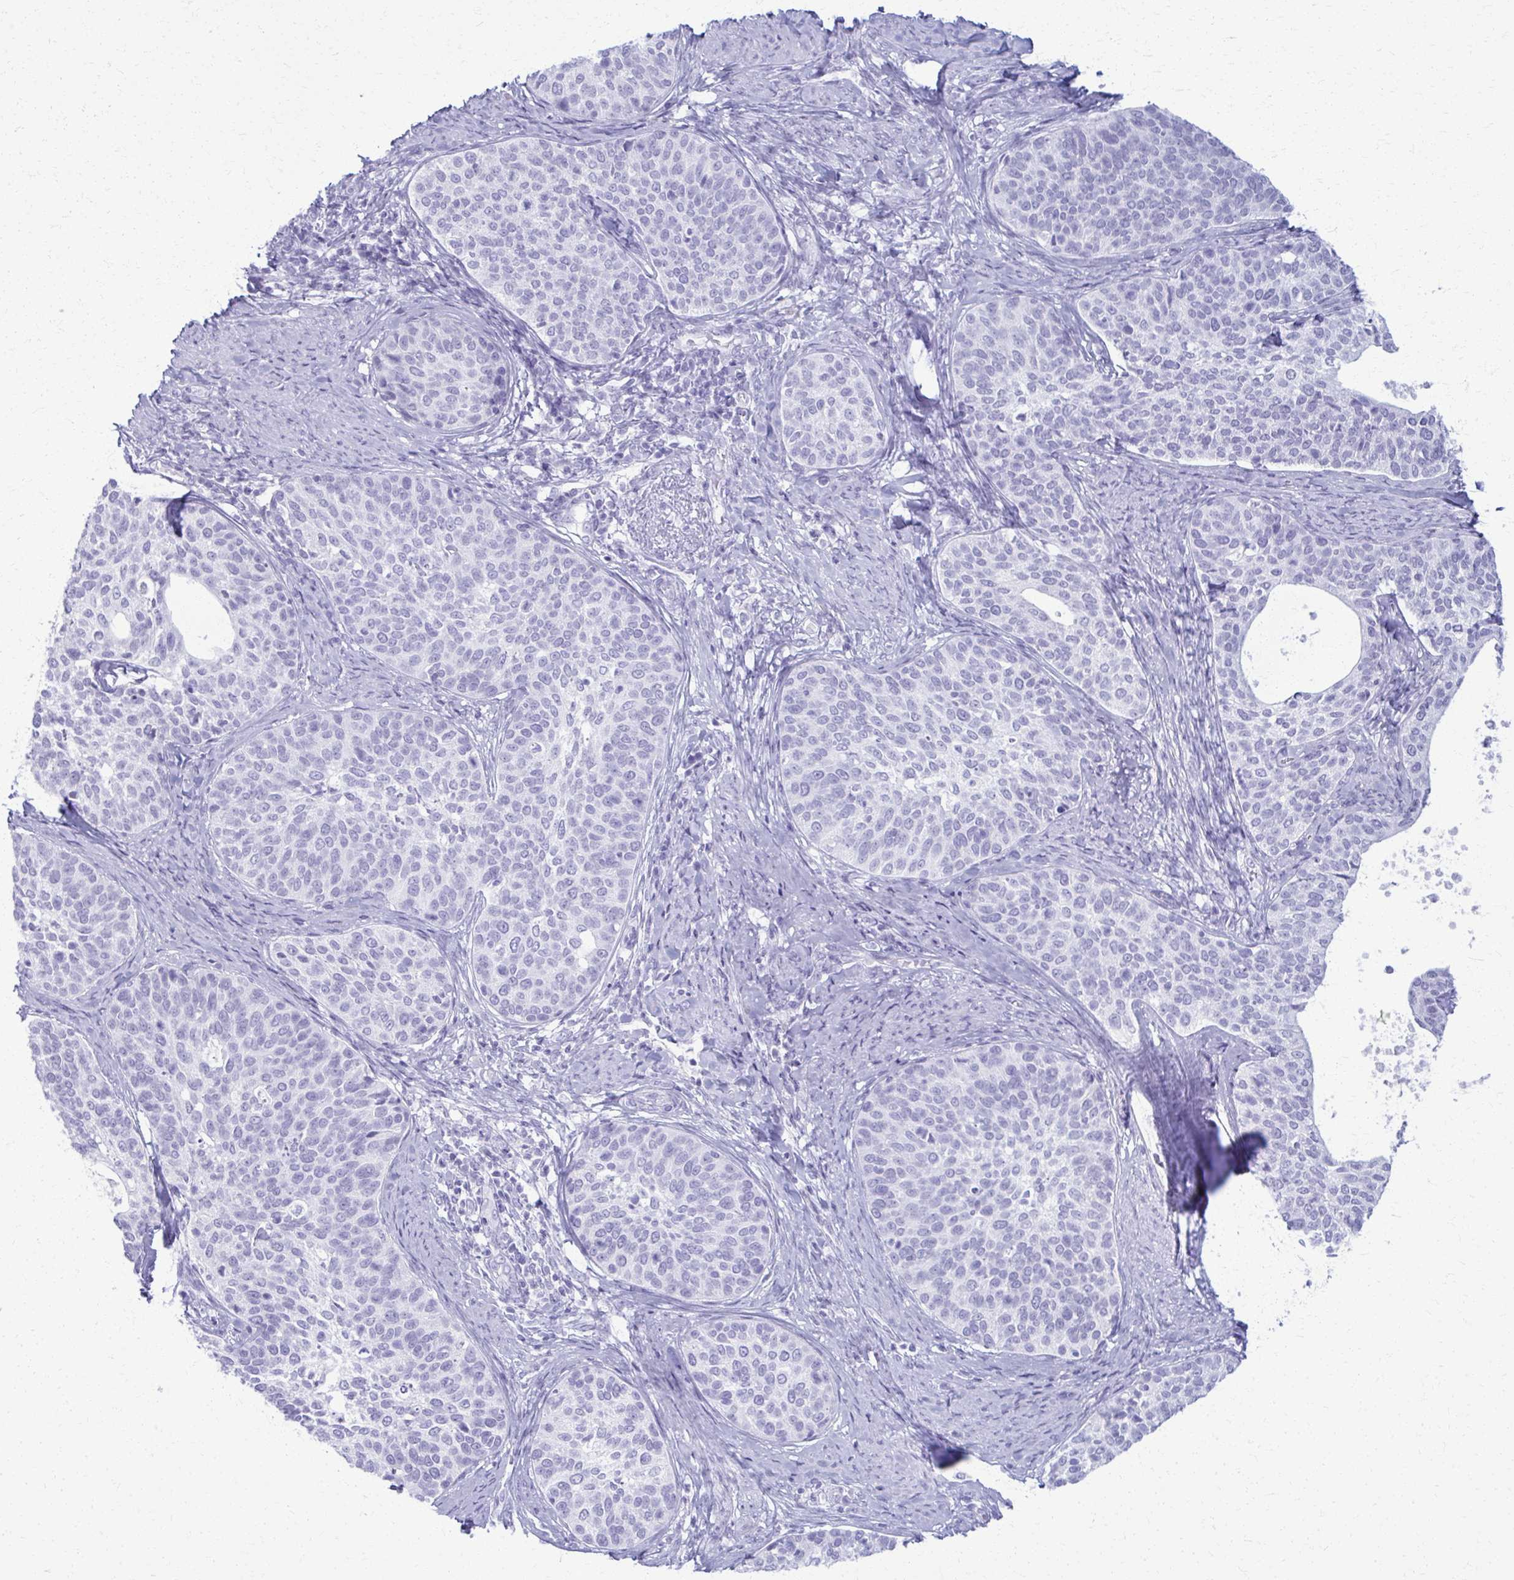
{"staining": {"intensity": "negative", "quantity": "none", "location": "none"}, "tissue": "cervical cancer", "cell_type": "Tumor cells", "image_type": "cancer", "snomed": [{"axis": "morphology", "description": "Squamous cell carcinoma, NOS"}, {"axis": "topography", "description": "Cervix"}], "caption": "An immunohistochemistry photomicrograph of cervical cancer (squamous cell carcinoma) is shown. There is no staining in tumor cells of cervical cancer (squamous cell carcinoma). (DAB (3,3'-diaminobenzidine) IHC, high magnification).", "gene": "ACSM2B", "patient": {"sex": "female", "age": 69}}